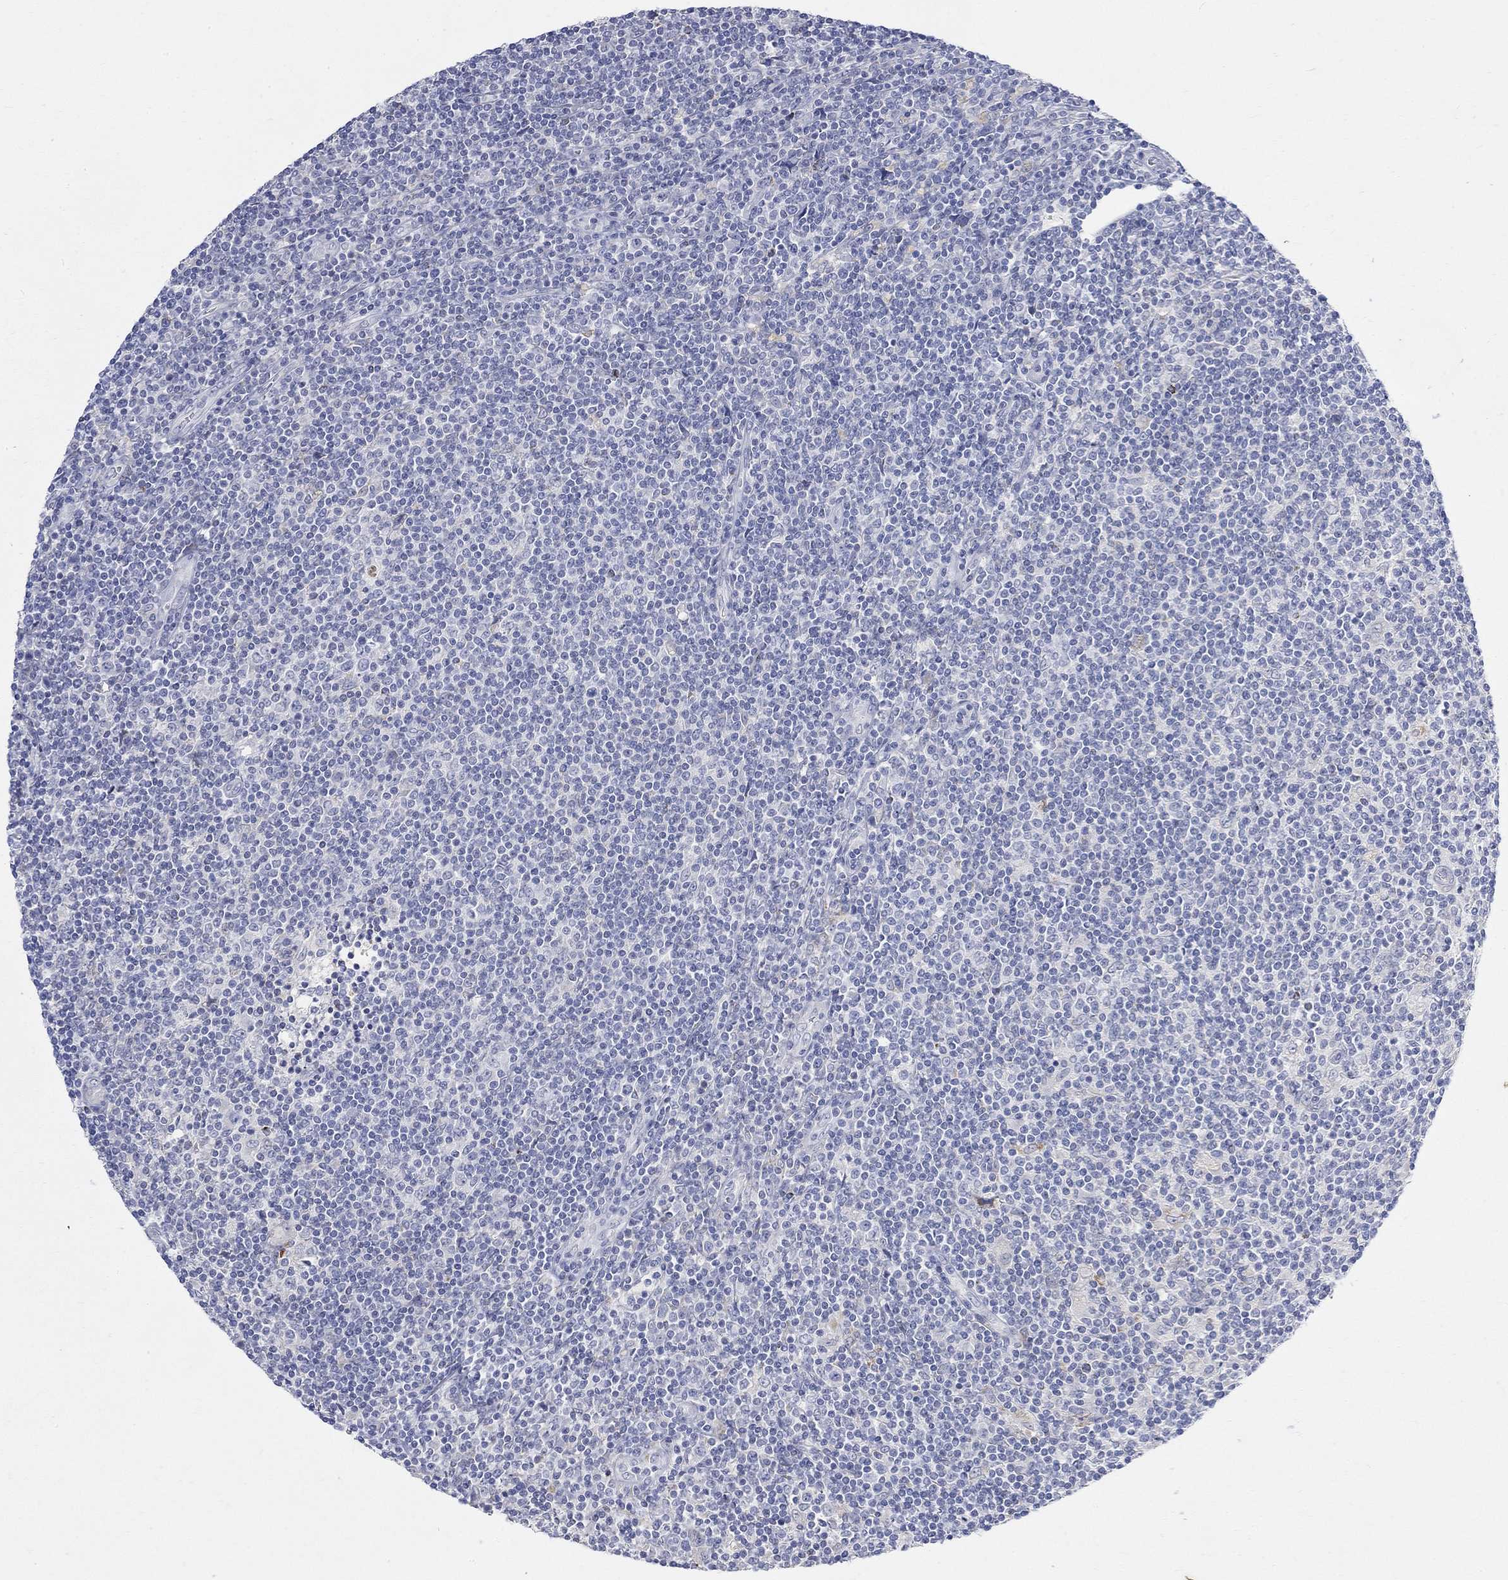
{"staining": {"intensity": "negative", "quantity": "none", "location": "none"}, "tissue": "lymphoma", "cell_type": "Tumor cells", "image_type": "cancer", "snomed": [{"axis": "morphology", "description": "Hodgkin's disease, NOS"}, {"axis": "topography", "description": "Lymph node"}], "caption": "The image exhibits no staining of tumor cells in Hodgkin's disease.", "gene": "FNDC5", "patient": {"sex": "male", "age": 40}}